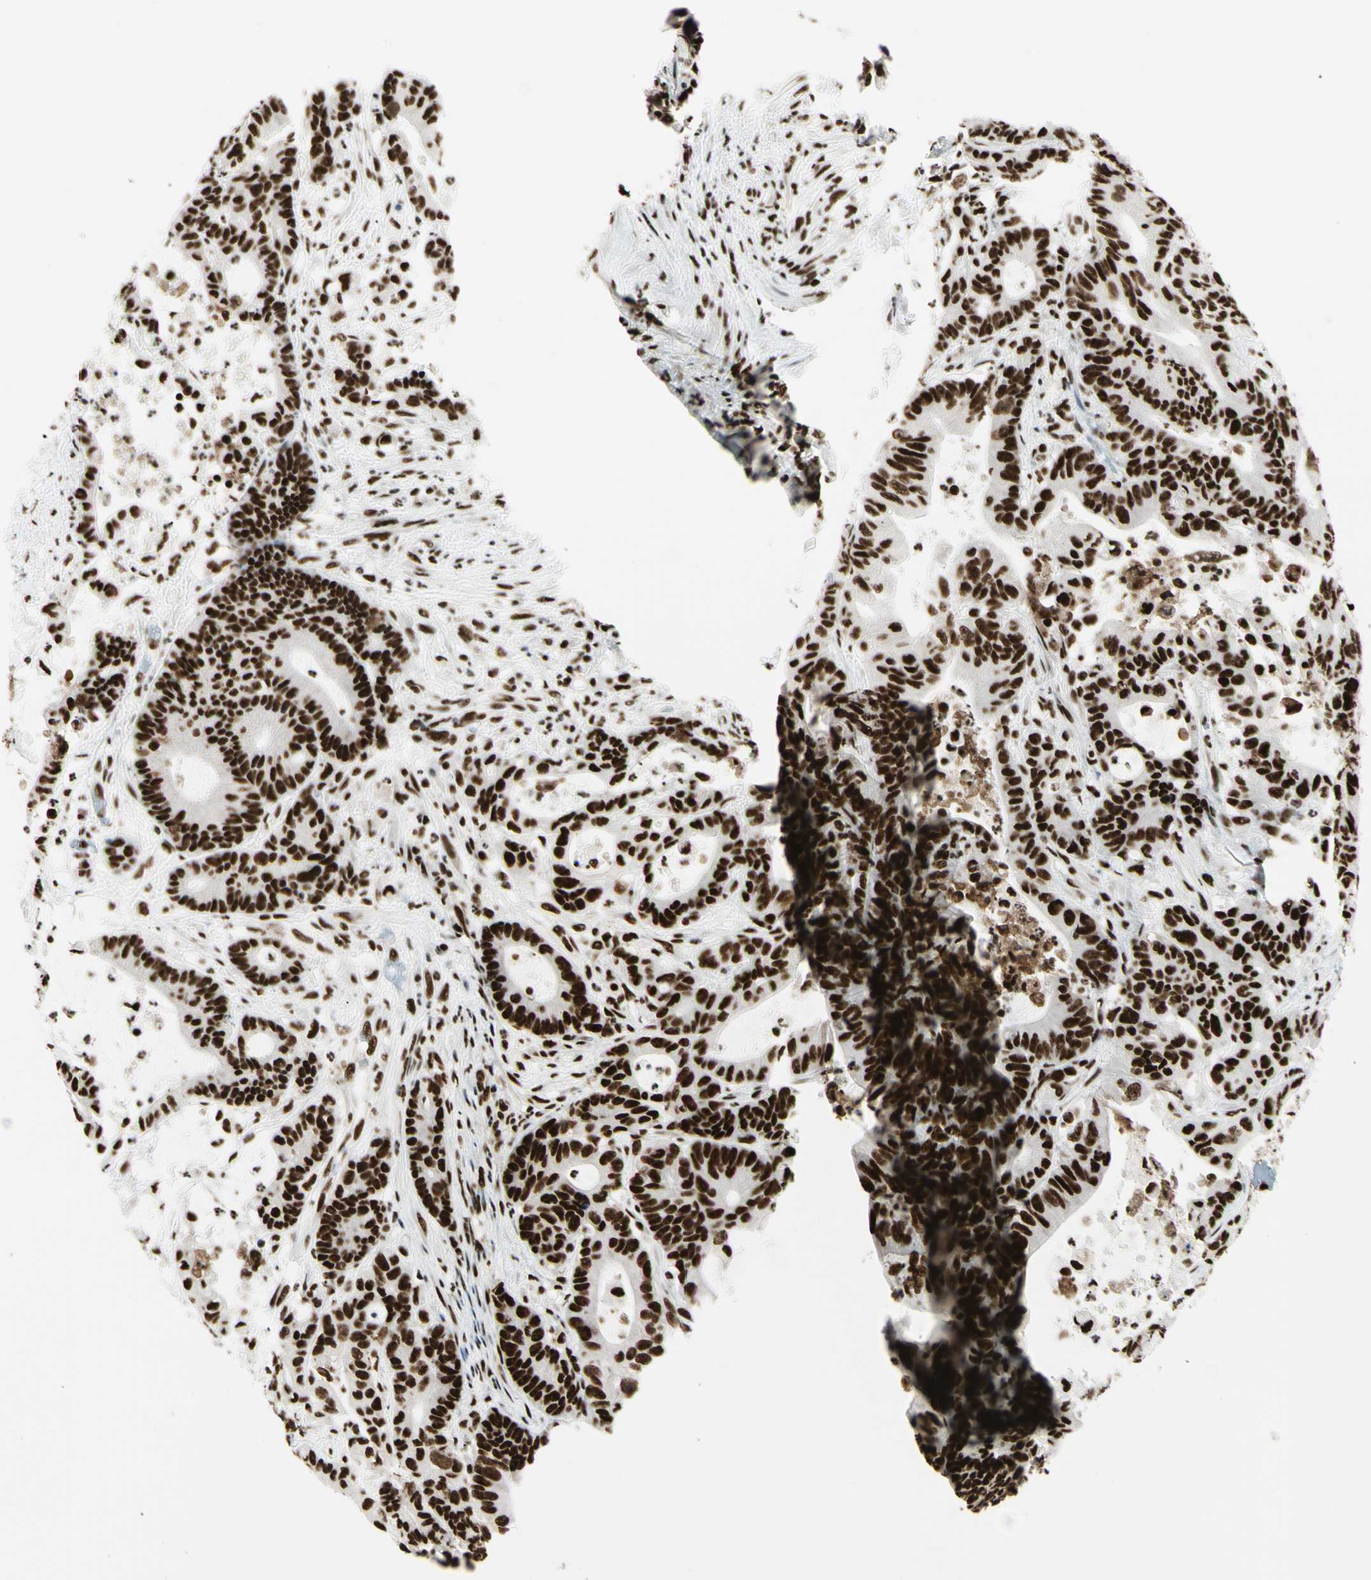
{"staining": {"intensity": "strong", "quantity": ">75%", "location": "nuclear"}, "tissue": "colorectal cancer", "cell_type": "Tumor cells", "image_type": "cancer", "snomed": [{"axis": "morphology", "description": "Adenocarcinoma, NOS"}, {"axis": "topography", "description": "Colon"}], "caption": "A brown stain highlights strong nuclear staining of a protein in human colorectal adenocarcinoma tumor cells.", "gene": "CCAR1", "patient": {"sex": "female", "age": 84}}